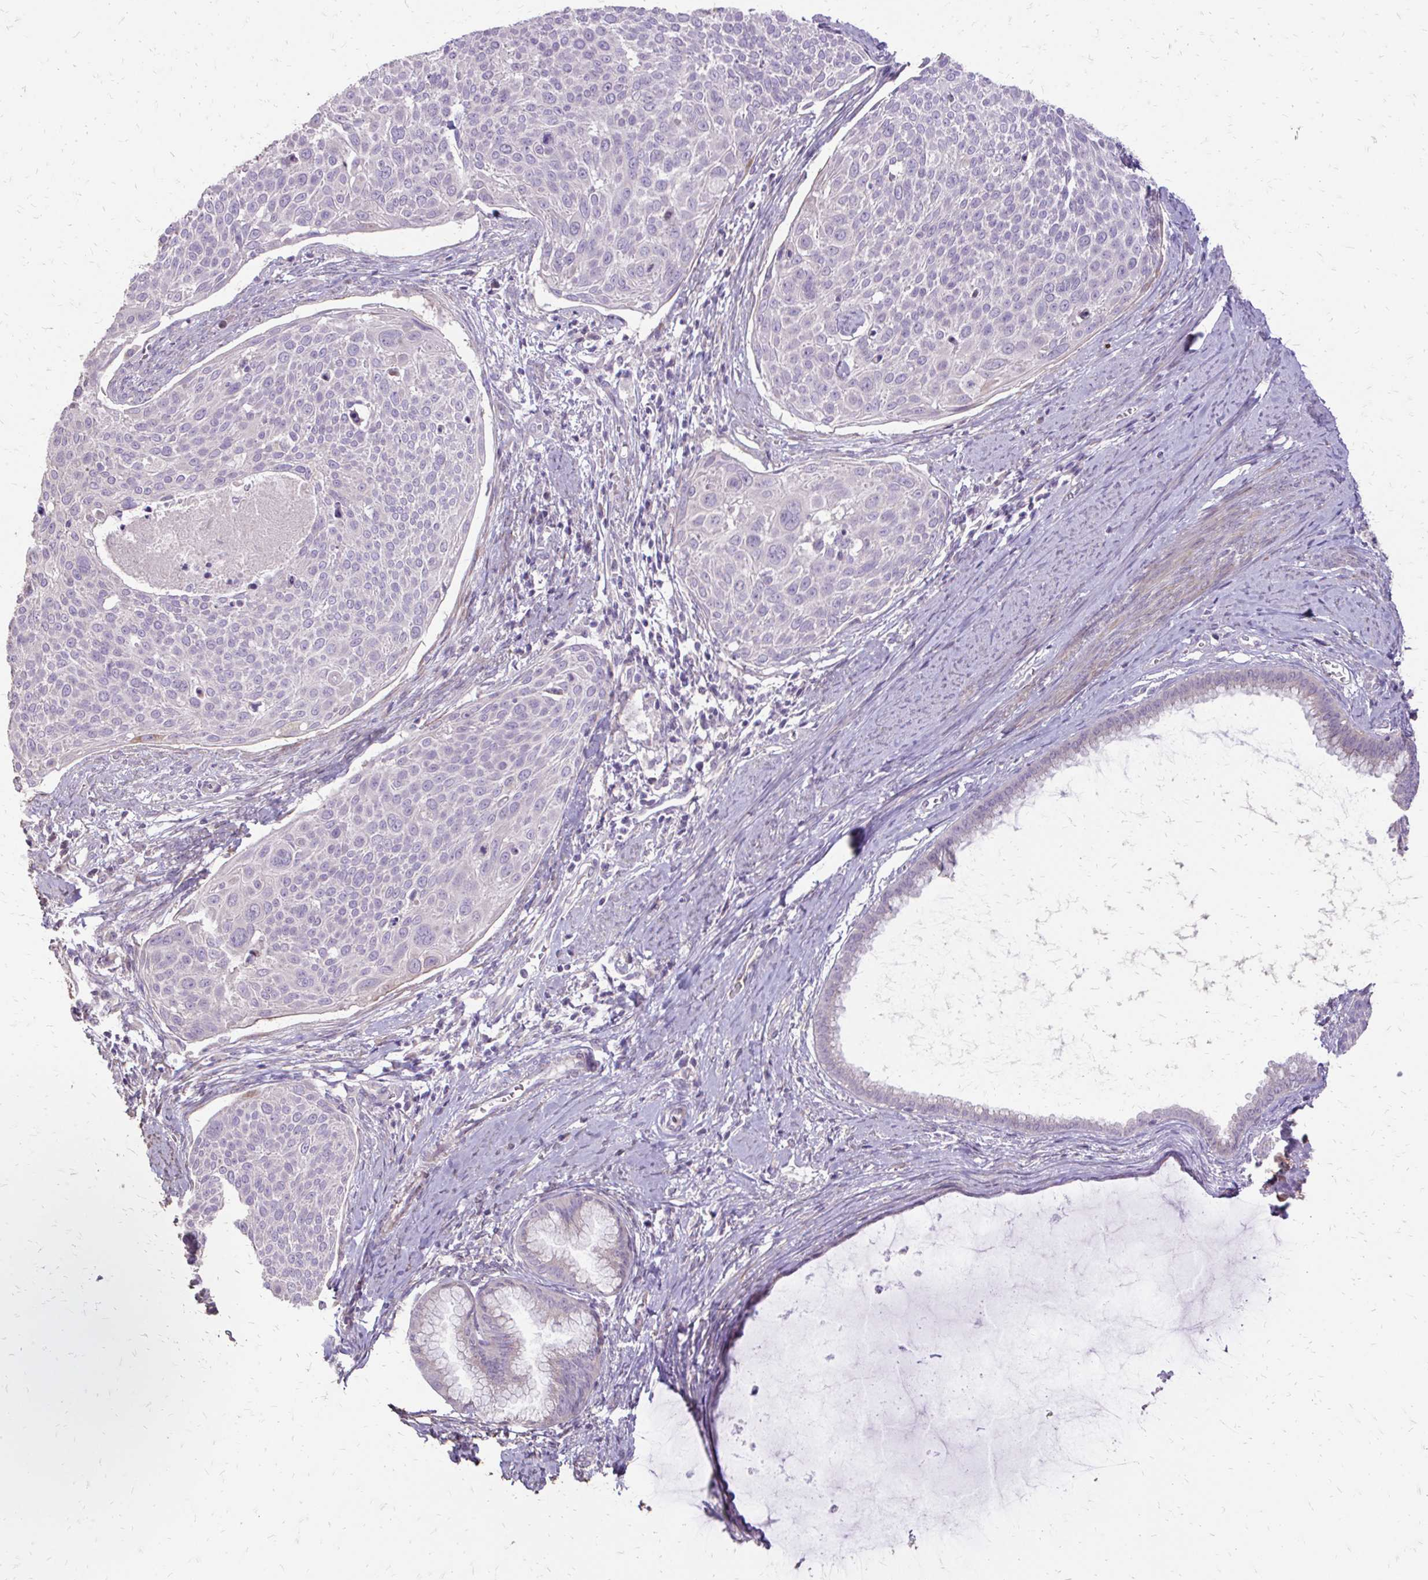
{"staining": {"intensity": "negative", "quantity": "none", "location": "none"}, "tissue": "cervical cancer", "cell_type": "Tumor cells", "image_type": "cancer", "snomed": [{"axis": "morphology", "description": "Squamous cell carcinoma, NOS"}, {"axis": "topography", "description": "Cervix"}], "caption": "Tumor cells are negative for brown protein staining in cervical squamous cell carcinoma.", "gene": "MYORG", "patient": {"sex": "female", "age": 39}}